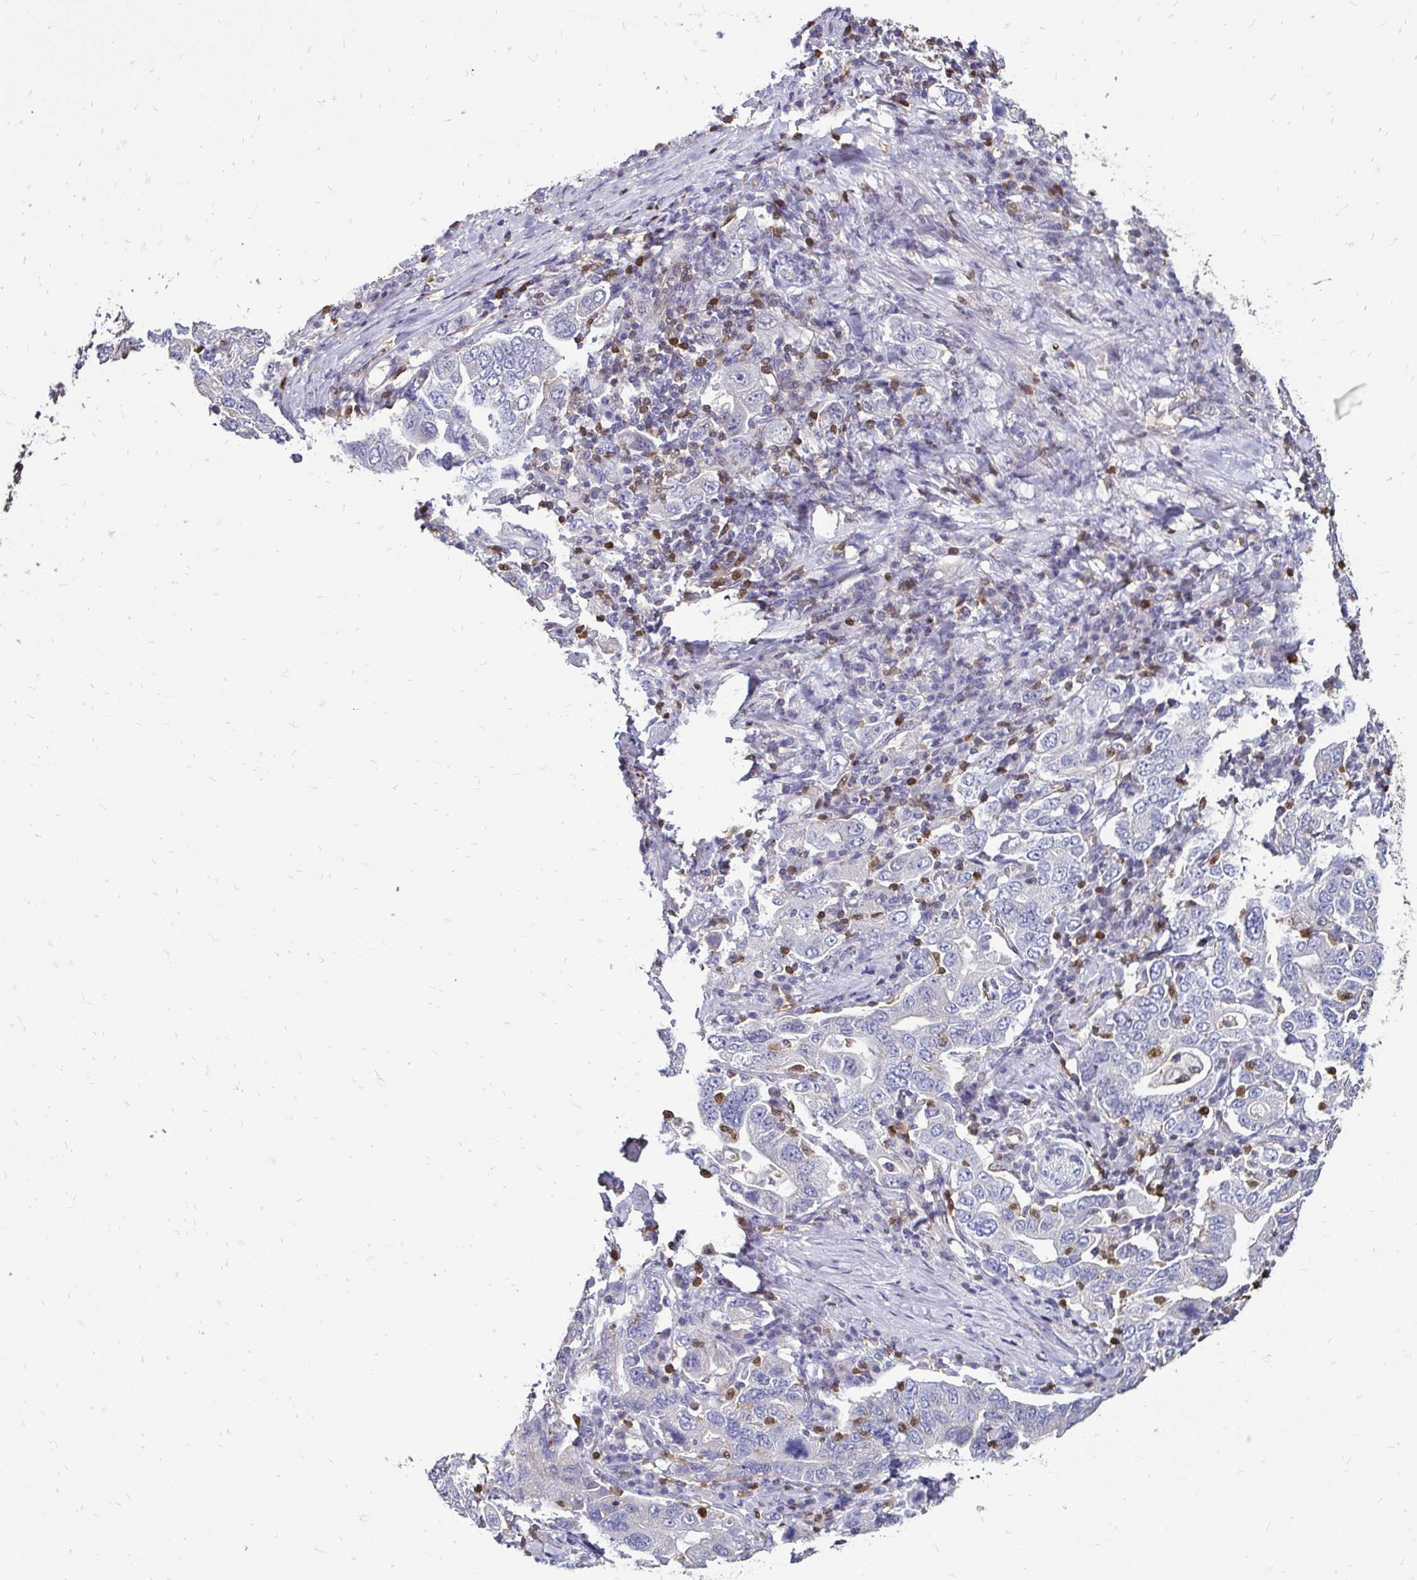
{"staining": {"intensity": "negative", "quantity": "none", "location": "none"}, "tissue": "stomach cancer", "cell_type": "Tumor cells", "image_type": "cancer", "snomed": [{"axis": "morphology", "description": "Adenocarcinoma, NOS"}, {"axis": "topography", "description": "Stomach, upper"}, {"axis": "topography", "description": "Stomach"}], "caption": "Immunohistochemistry (IHC) of human adenocarcinoma (stomach) displays no staining in tumor cells.", "gene": "ZFP1", "patient": {"sex": "male", "age": 62}}